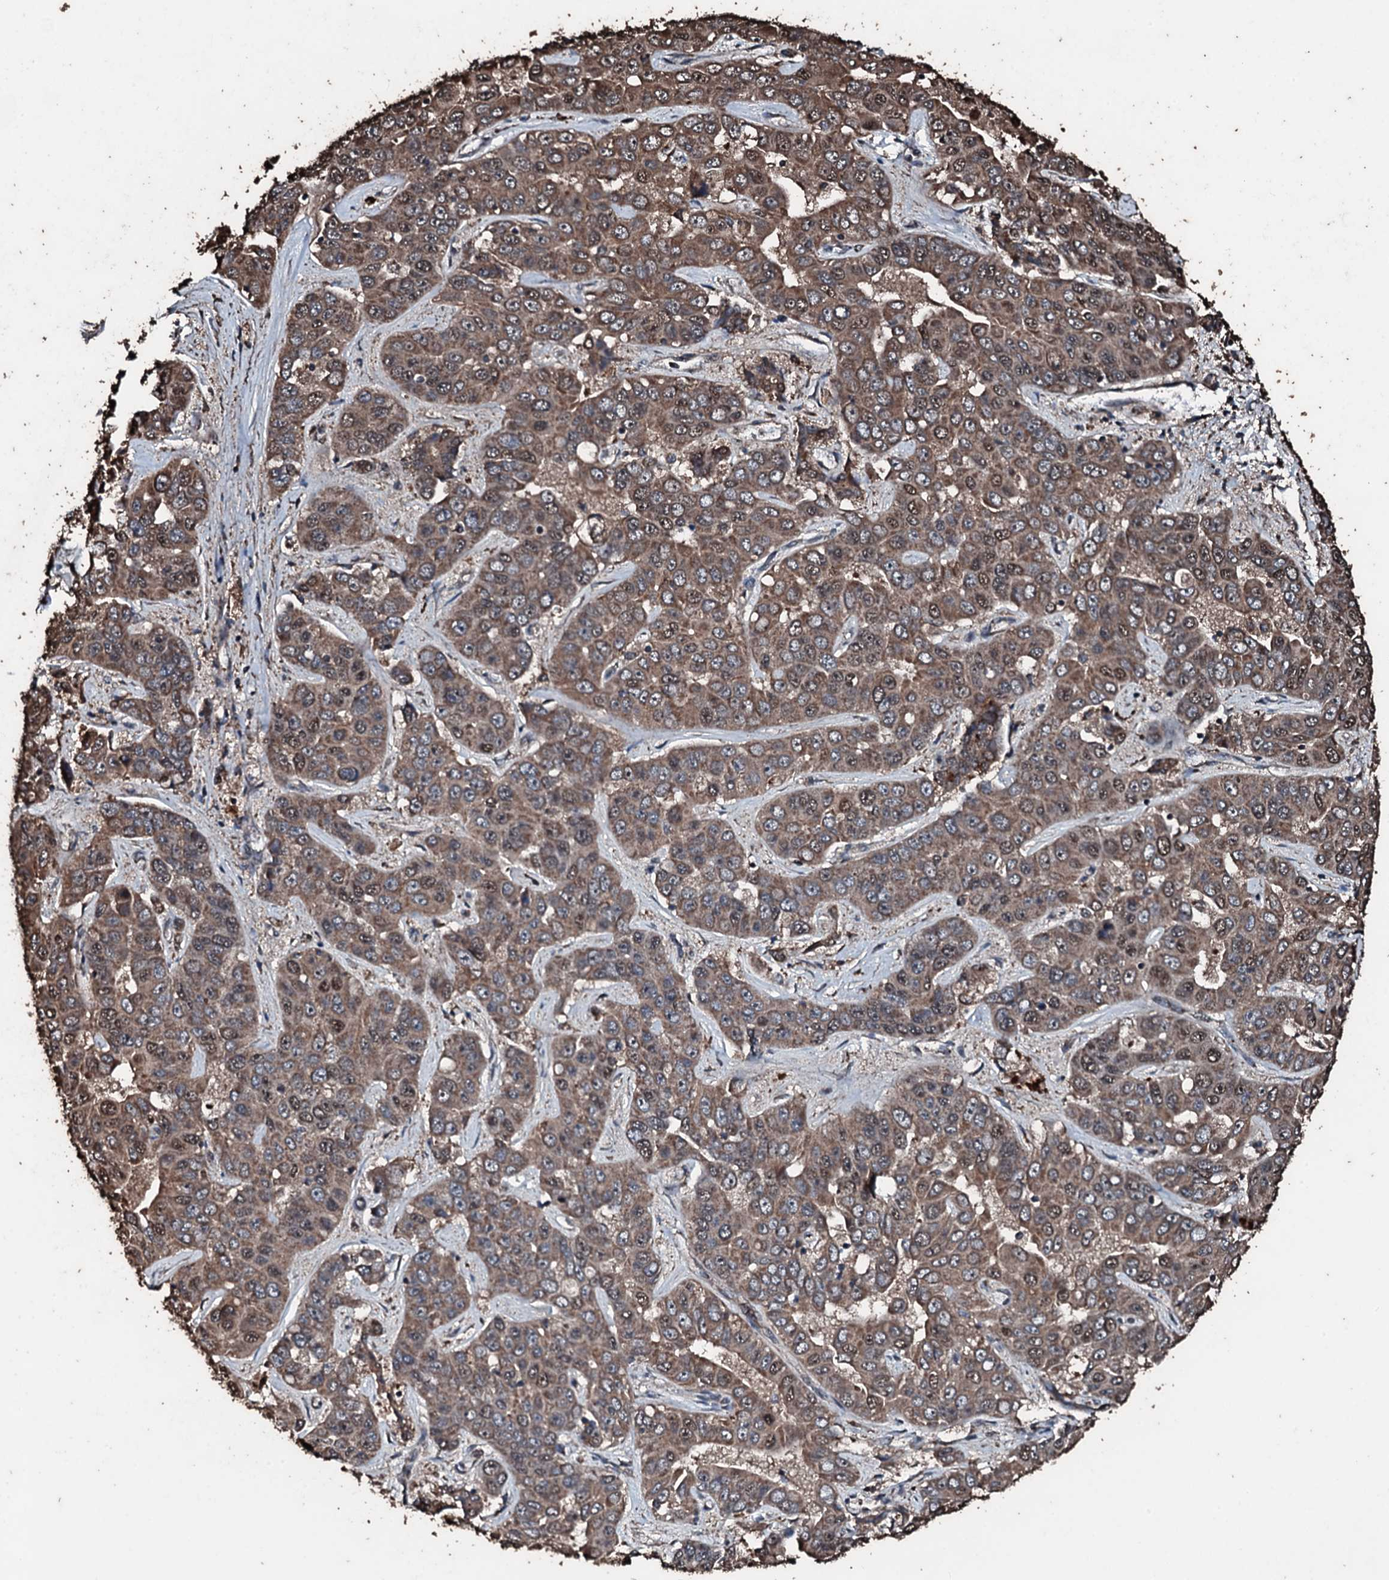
{"staining": {"intensity": "moderate", "quantity": ">75%", "location": "cytoplasmic/membranous"}, "tissue": "liver cancer", "cell_type": "Tumor cells", "image_type": "cancer", "snomed": [{"axis": "morphology", "description": "Cholangiocarcinoma"}, {"axis": "topography", "description": "Liver"}], "caption": "Moderate cytoplasmic/membranous positivity for a protein is seen in approximately >75% of tumor cells of cholangiocarcinoma (liver) using immunohistochemistry.", "gene": "FAAP24", "patient": {"sex": "female", "age": 52}}